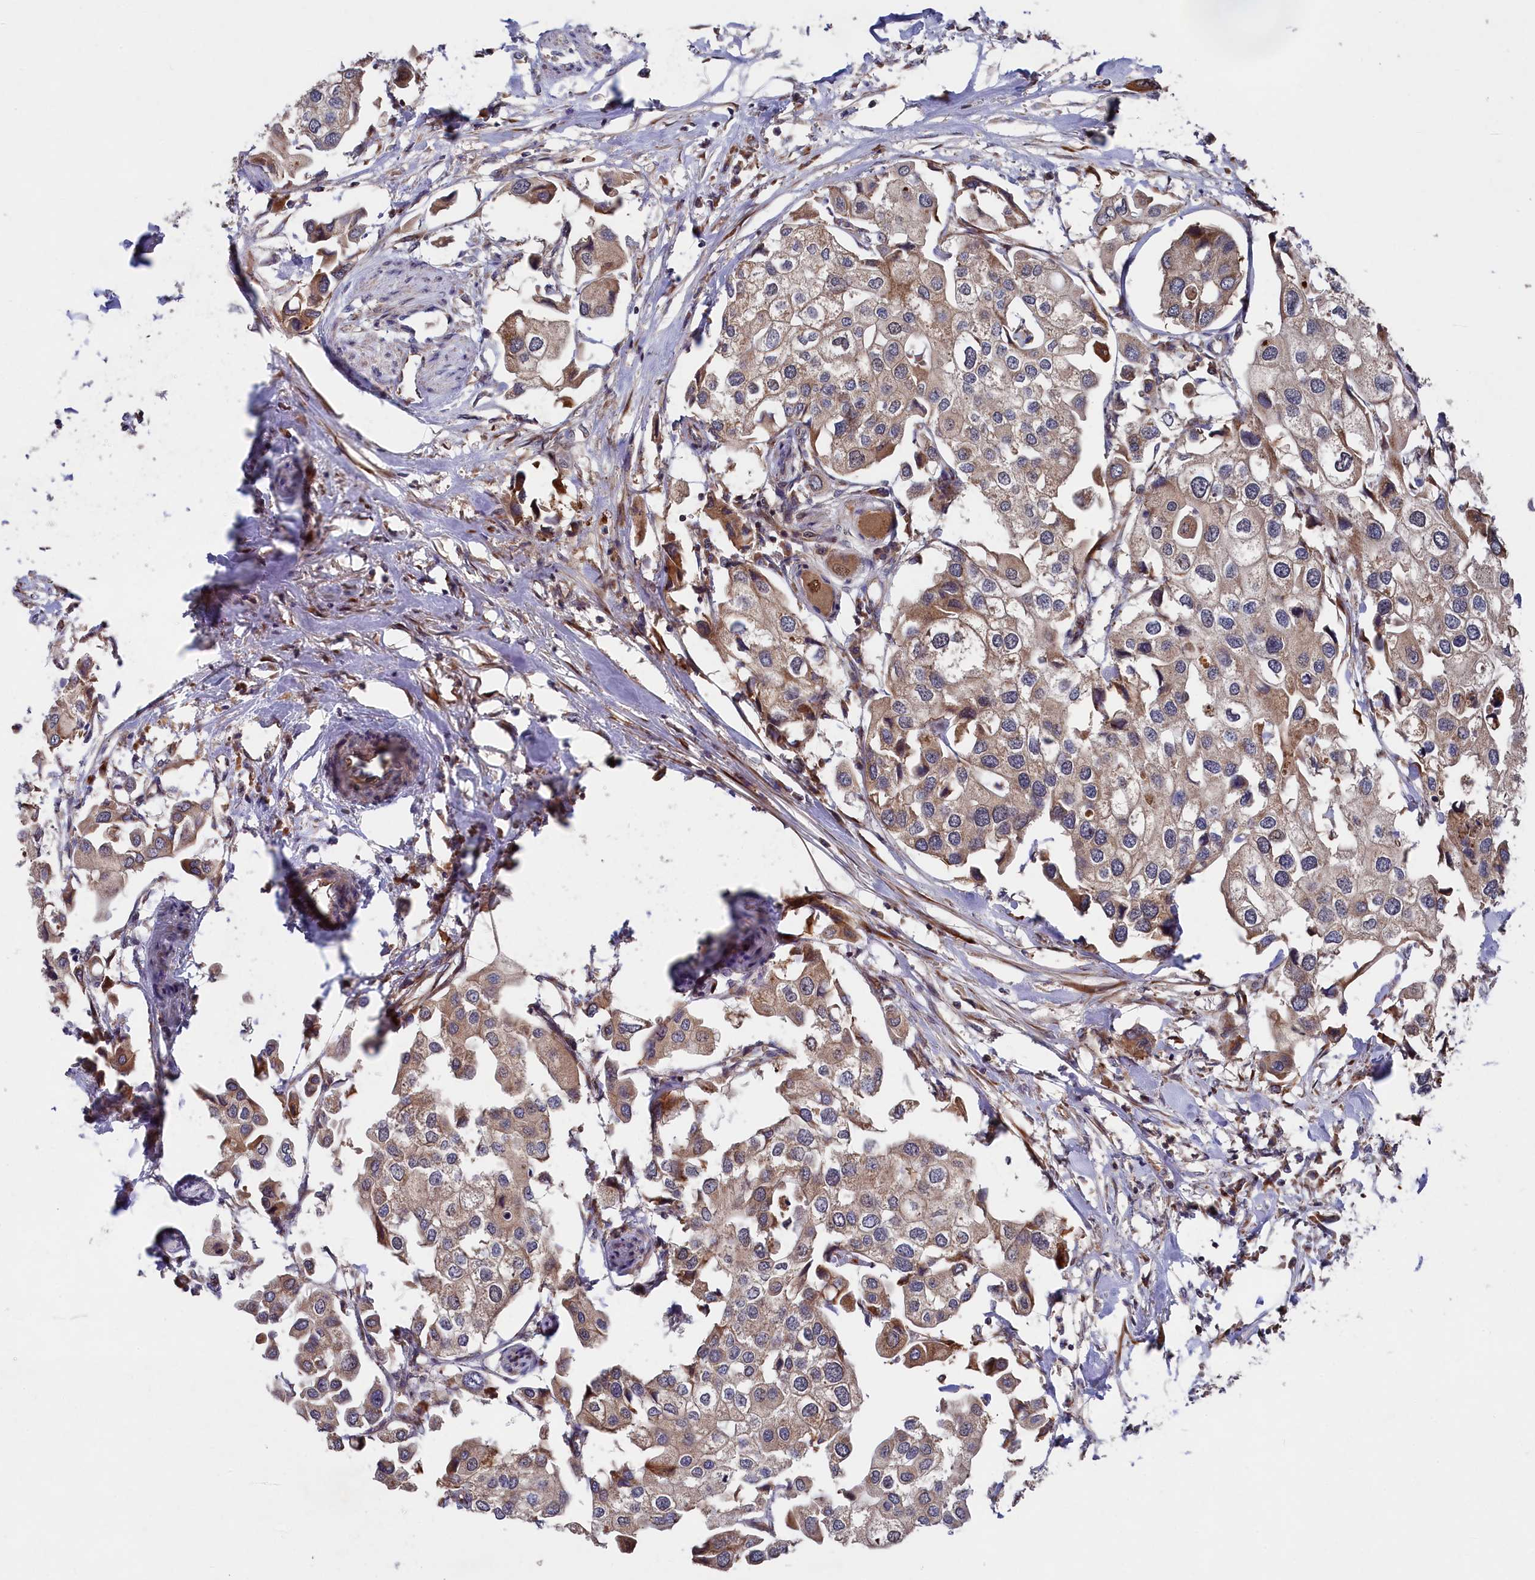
{"staining": {"intensity": "moderate", "quantity": ">75%", "location": "cytoplasmic/membranous"}, "tissue": "urothelial cancer", "cell_type": "Tumor cells", "image_type": "cancer", "snomed": [{"axis": "morphology", "description": "Urothelial carcinoma, High grade"}, {"axis": "topography", "description": "Urinary bladder"}], "caption": "Protein expression analysis of urothelial carcinoma (high-grade) reveals moderate cytoplasmic/membranous expression in about >75% of tumor cells.", "gene": "SUPV3L1", "patient": {"sex": "male", "age": 64}}